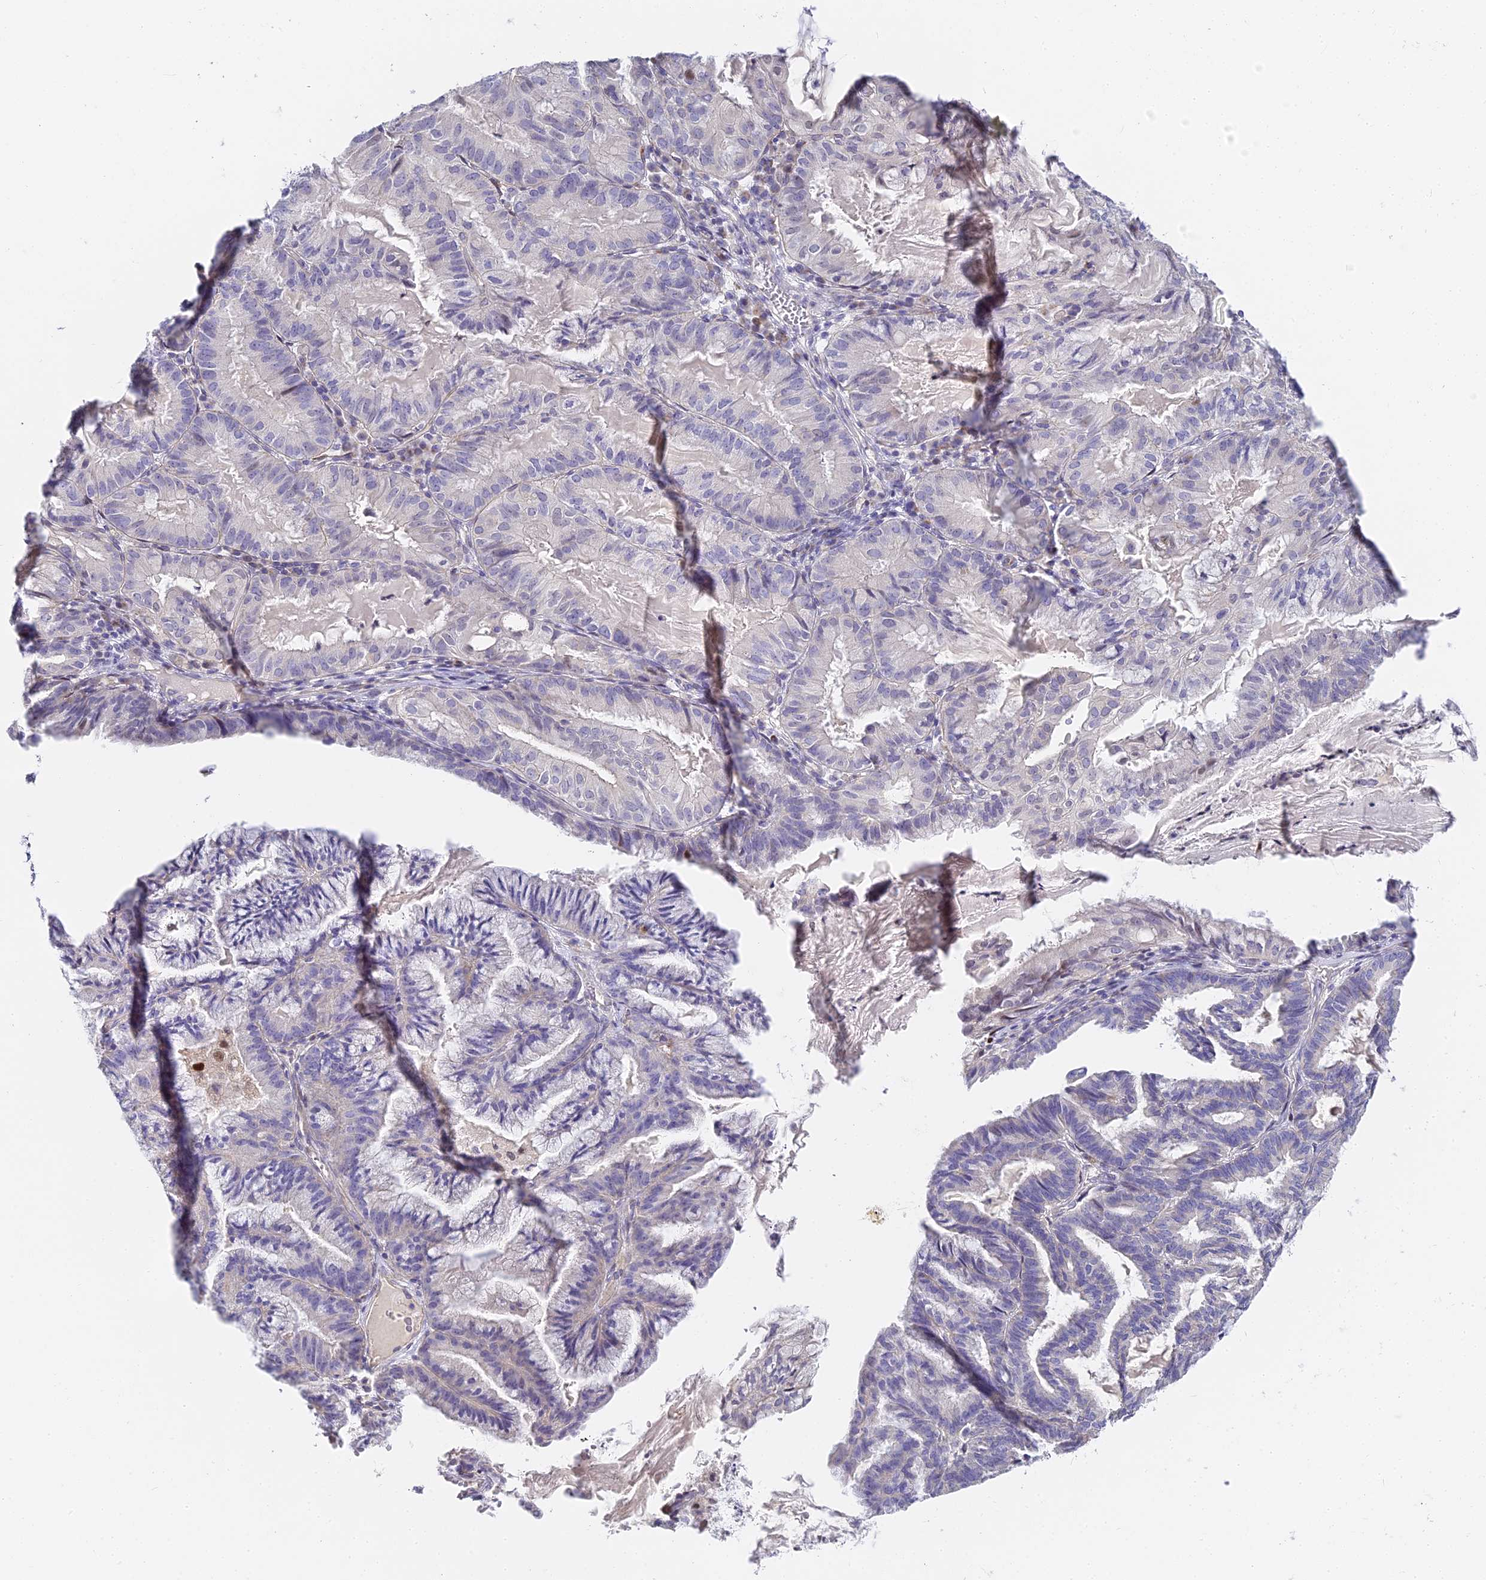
{"staining": {"intensity": "negative", "quantity": "none", "location": "none"}, "tissue": "endometrial cancer", "cell_type": "Tumor cells", "image_type": "cancer", "snomed": [{"axis": "morphology", "description": "Adenocarcinoma, NOS"}, {"axis": "topography", "description": "Endometrium"}], "caption": "Human adenocarcinoma (endometrial) stained for a protein using IHC demonstrates no expression in tumor cells.", "gene": "SERP1", "patient": {"sex": "female", "age": 86}}